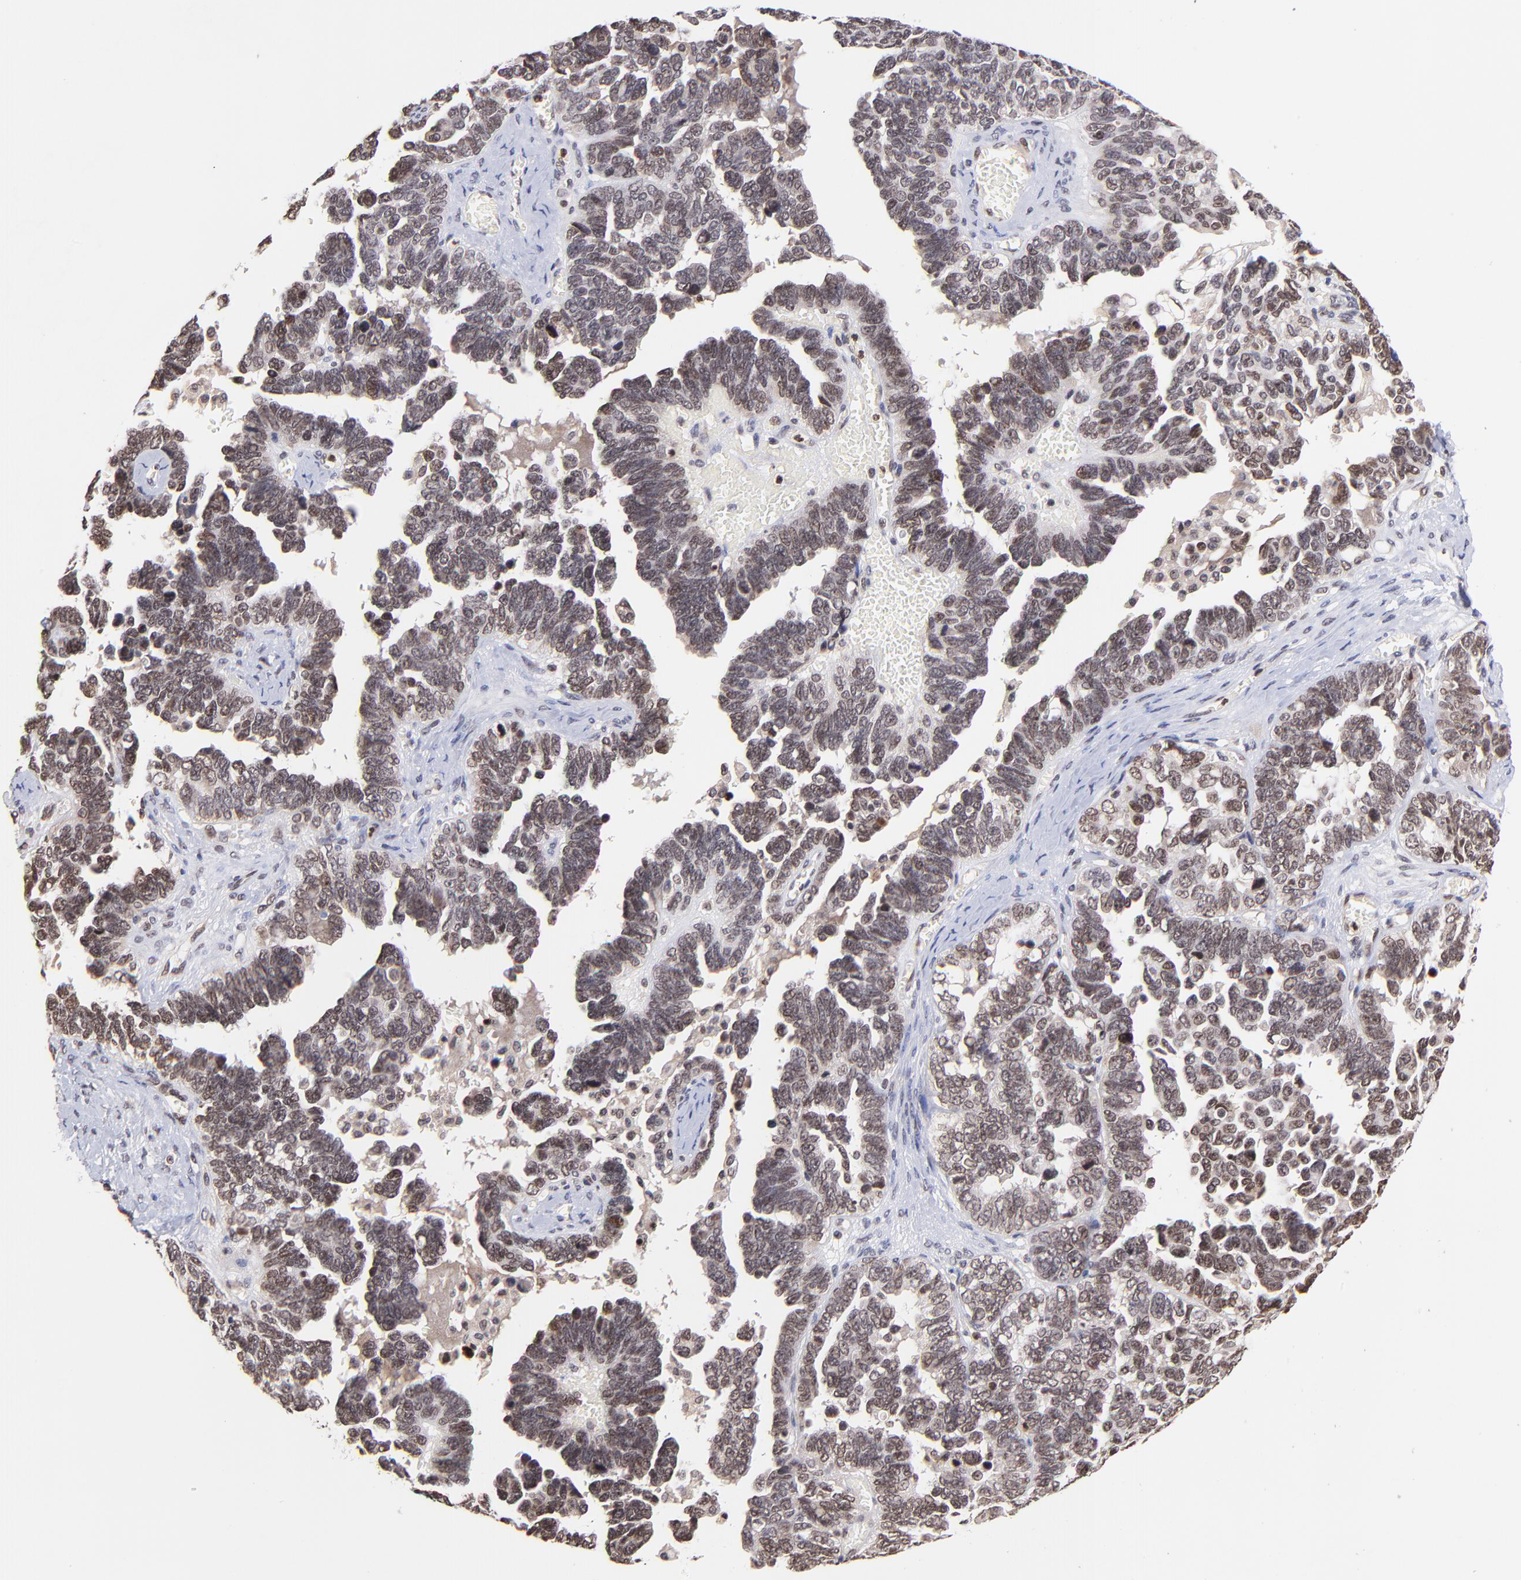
{"staining": {"intensity": "moderate", "quantity": "25%-75%", "location": "cytoplasmic/membranous,nuclear"}, "tissue": "ovarian cancer", "cell_type": "Tumor cells", "image_type": "cancer", "snomed": [{"axis": "morphology", "description": "Cystadenocarcinoma, serous, NOS"}, {"axis": "topography", "description": "Ovary"}], "caption": "This is a histology image of IHC staining of ovarian cancer, which shows moderate expression in the cytoplasmic/membranous and nuclear of tumor cells.", "gene": "WDR25", "patient": {"sex": "female", "age": 69}}